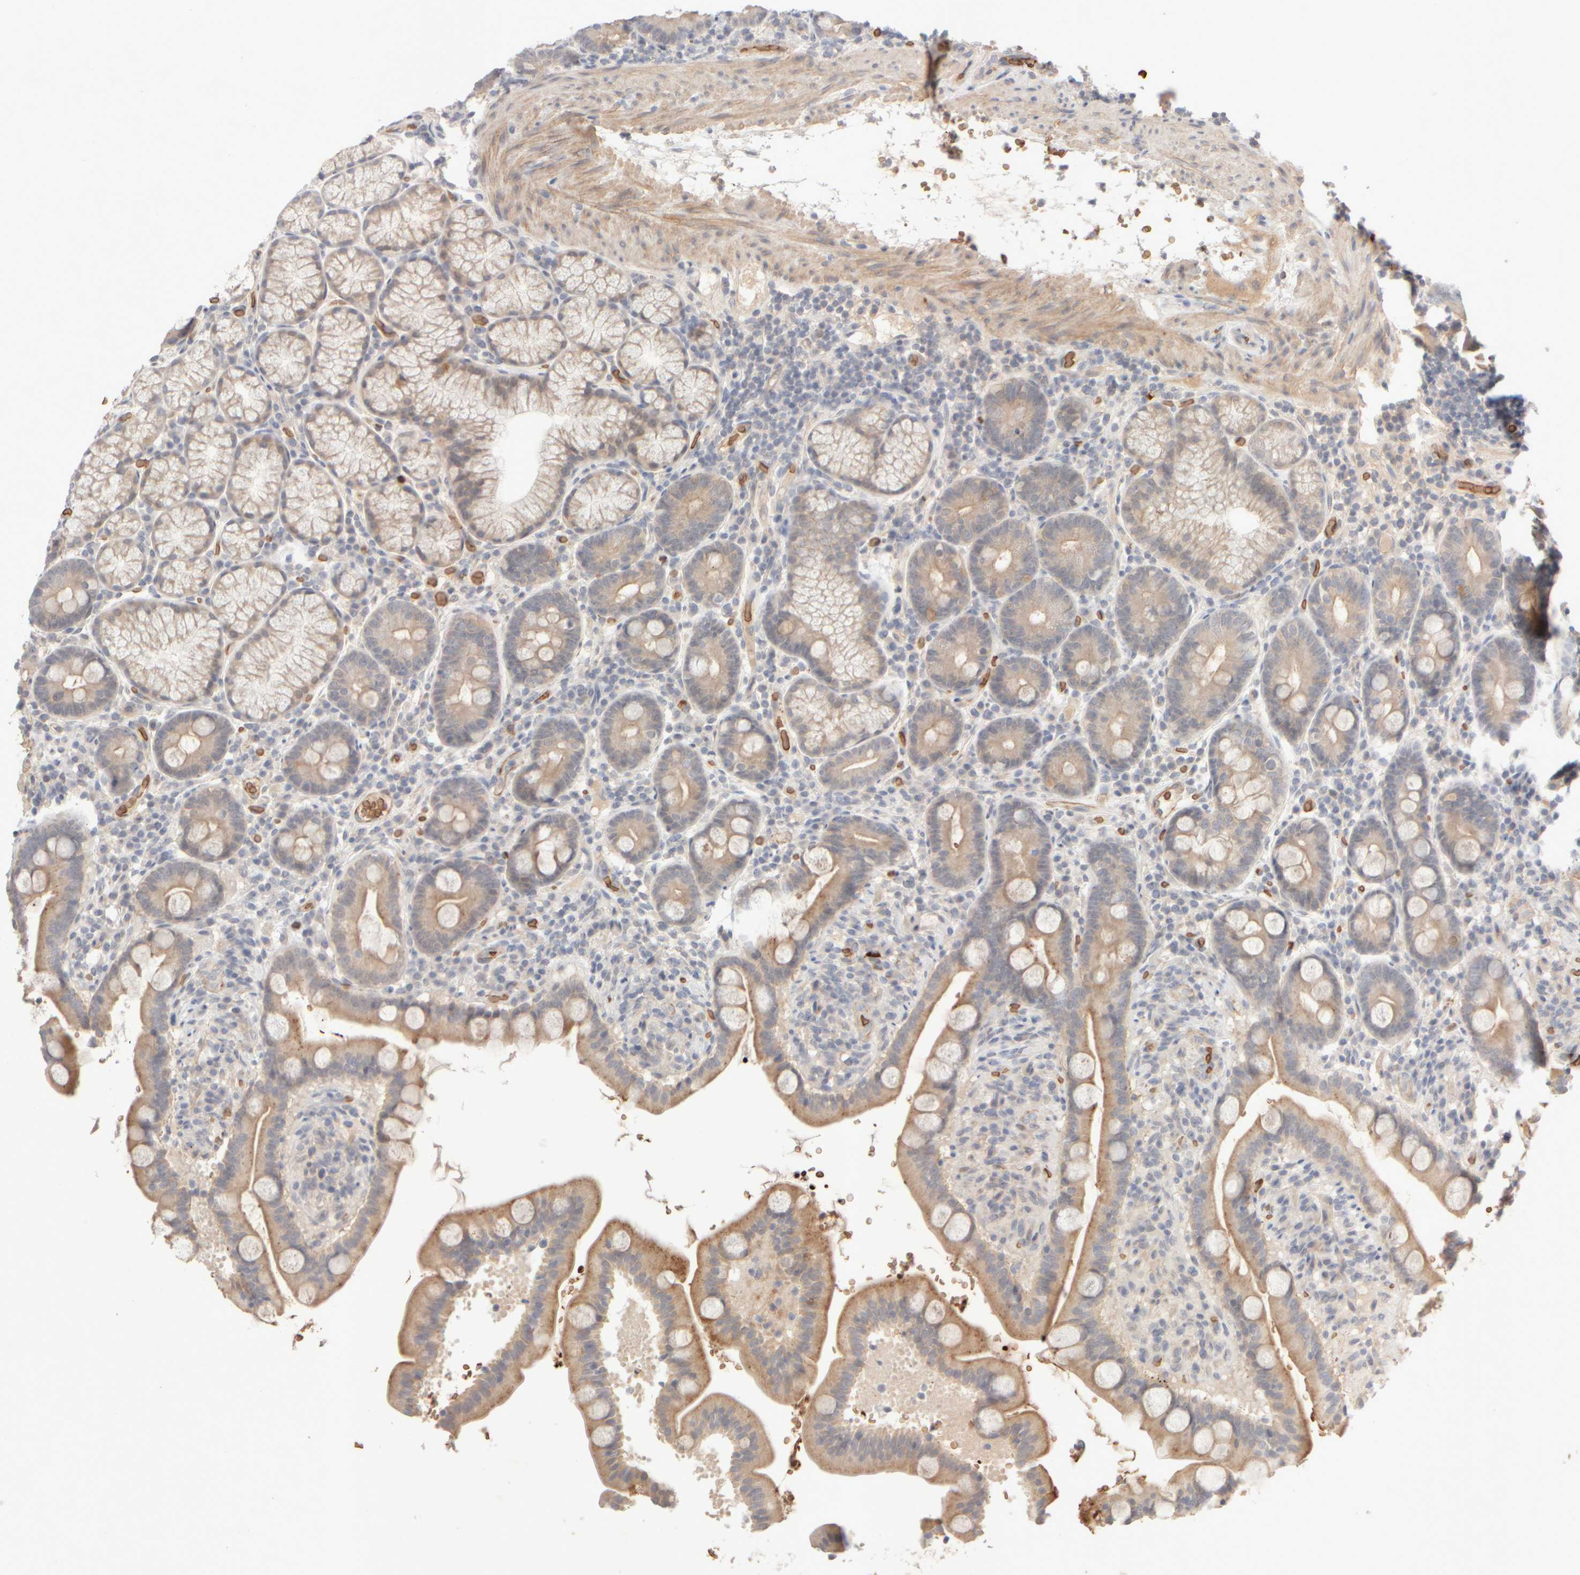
{"staining": {"intensity": "moderate", "quantity": "<25%", "location": "cytoplasmic/membranous"}, "tissue": "duodenum", "cell_type": "Glandular cells", "image_type": "normal", "snomed": [{"axis": "morphology", "description": "Normal tissue, NOS"}, {"axis": "topography", "description": "Duodenum"}], "caption": "Duodenum stained with DAB (3,3'-diaminobenzidine) IHC reveals low levels of moderate cytoplasmic/membranous positivity in approximately <25% of glandular cells.", "gene": "MST1", "patient": {"sex": "male", "age": 54}}